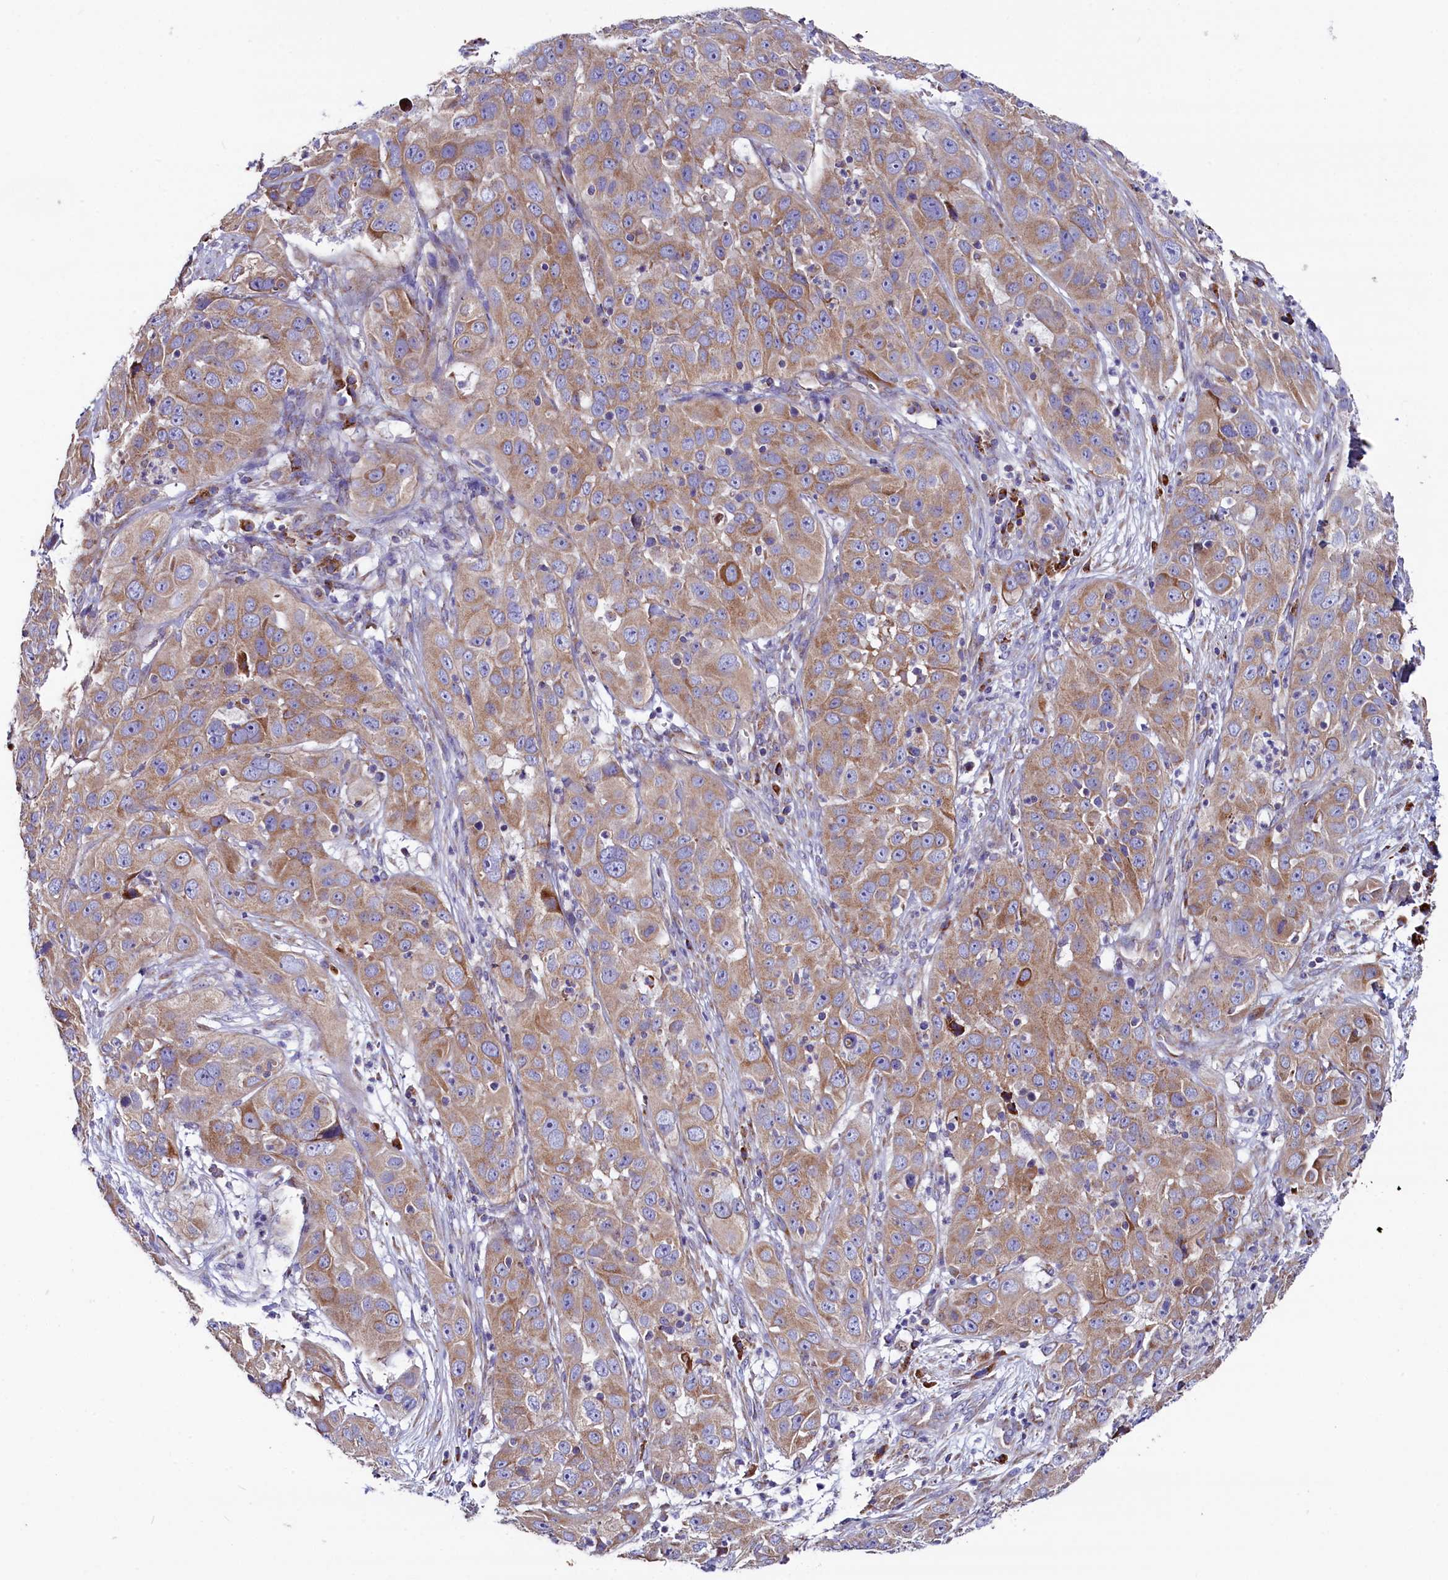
{"staining": {"intensity": "weak", "quantity": "25%-75%", "location": "cytoplasmic/membranous"}, "tissue": "cervical cancer", "cell_type": "Tumor cells", "image_type": "cancer", "snomed": [{"axis": "morphology", "description": "Squamous cell carcinoma, NOS"}, {"axis": "topography", "description": "Cervix"}], "caption": "DAB (3,3'-diaminobenzidine) immunohistochemical staining of cervical squamous cell carcinoma shows weak cytoplasmic/membranous protein staining in about 25%-75% of tumor cells.", "gene": "ZSWIM1", "patient": {"sex": "female", "age": 32}}